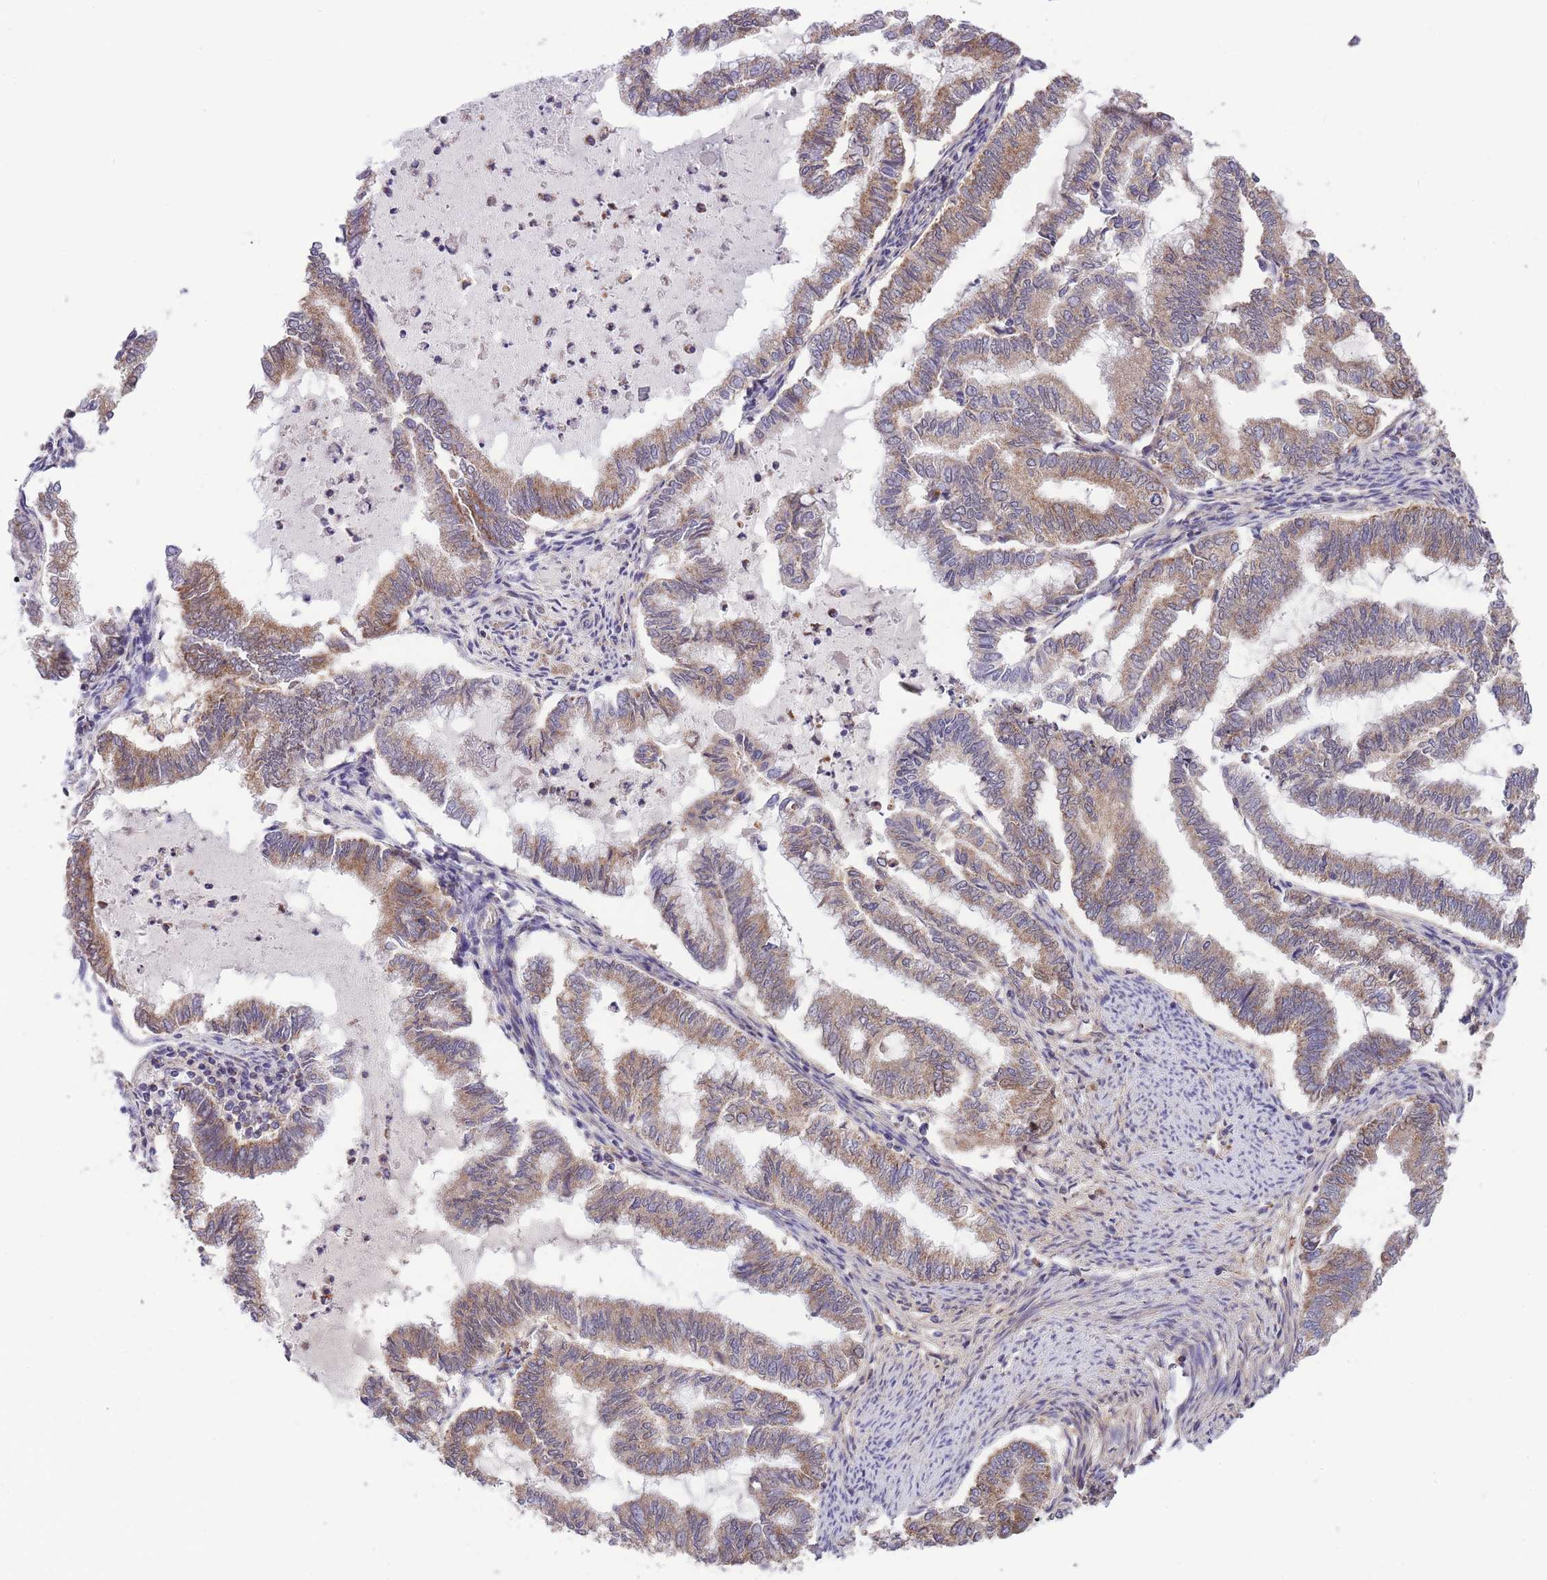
{"staining": {"intensity": "moderate", "quantity": ">75%", "location": "cytoplasmic/membranous"}, "tissue": "endometrial cancer", "cell_type": "Tumor cells", "image_type": "cancer", "snomed": [{"axis": "morphology", "description": "Adenocarcinoma, NOS"}, {"axis": "topography", "description": "Endometrium"}], "caption": "Adenocarcinoma (endometrial) stained with DAB (3,3'-diaminobenzidine) immunohistochemistry displays medium levels of moderate cytoplasmic/membranous staining in approximately >75% of tumor cells. (DAB (3,3'-diaminobenzidine) IHC, brown staining for protein, blue staining for nuclei).", "gene": "ST3GAL3", "patient": {"sex": "female", "age": 79}}